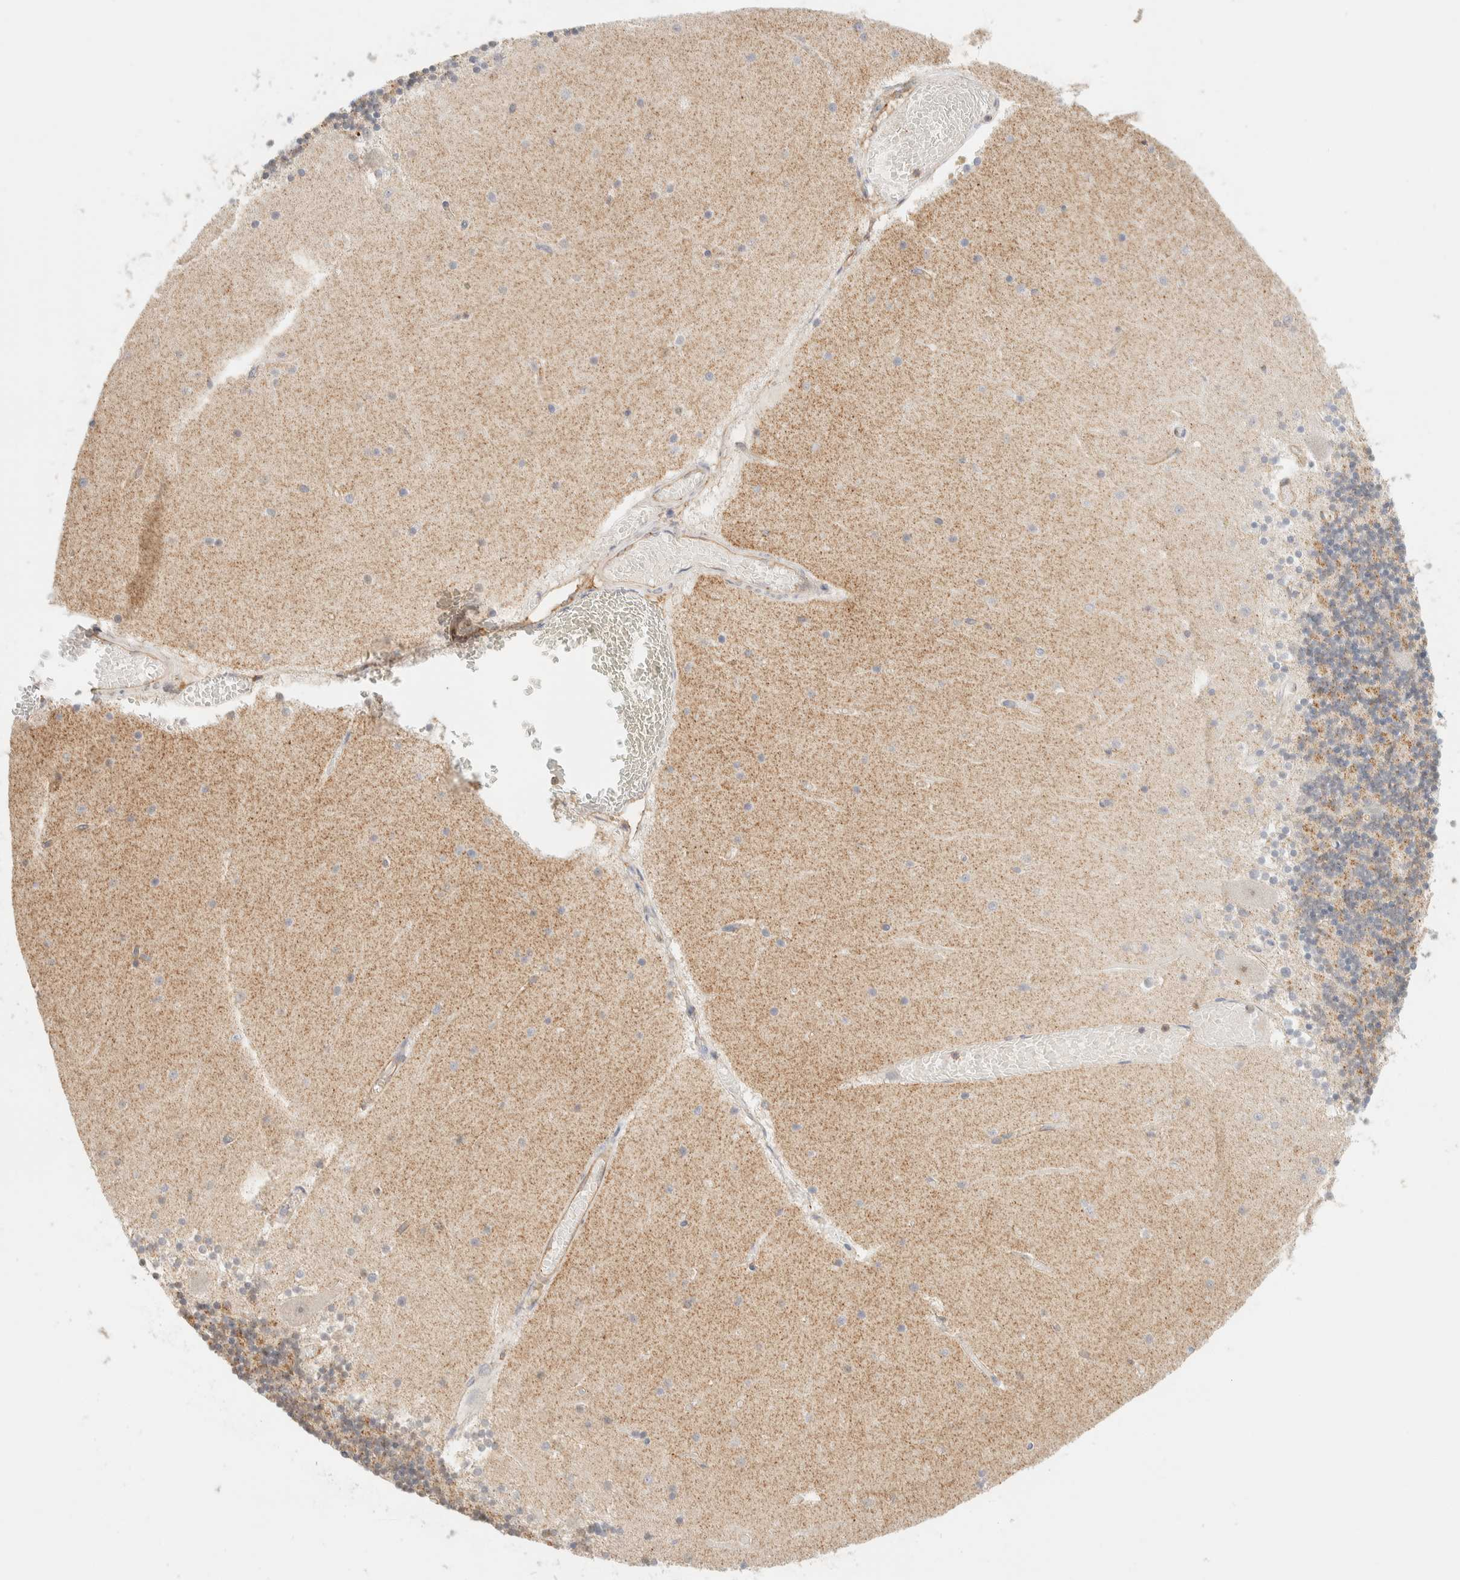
{"staining": {"intensity": "weak", "quantity": ">75%", "location": "cytoplasmic/membranous"}, "tissue": "cerebellum", "cell_type": "Cells in granular layer", "image_type": "normal", "snomed": [{"axis": "morphology", "description": "Normal tissue, NOS"}, {"axis": "topography", "description": "Cerebellum"}], "caption": "Brown immunohistochemical staining in benign human cerebellum displays weak cytoplasmic/membranous expression in about >75% of cells in granular layer. The staining is performed using DAB (3,3'-diaminobenzidine) brown chromogen to label protein expression. The nuclei are counter-stained blue using hematoxylin.", "gene": "TBC1D8B", "patient": {"sex": "female", "age": 28}}